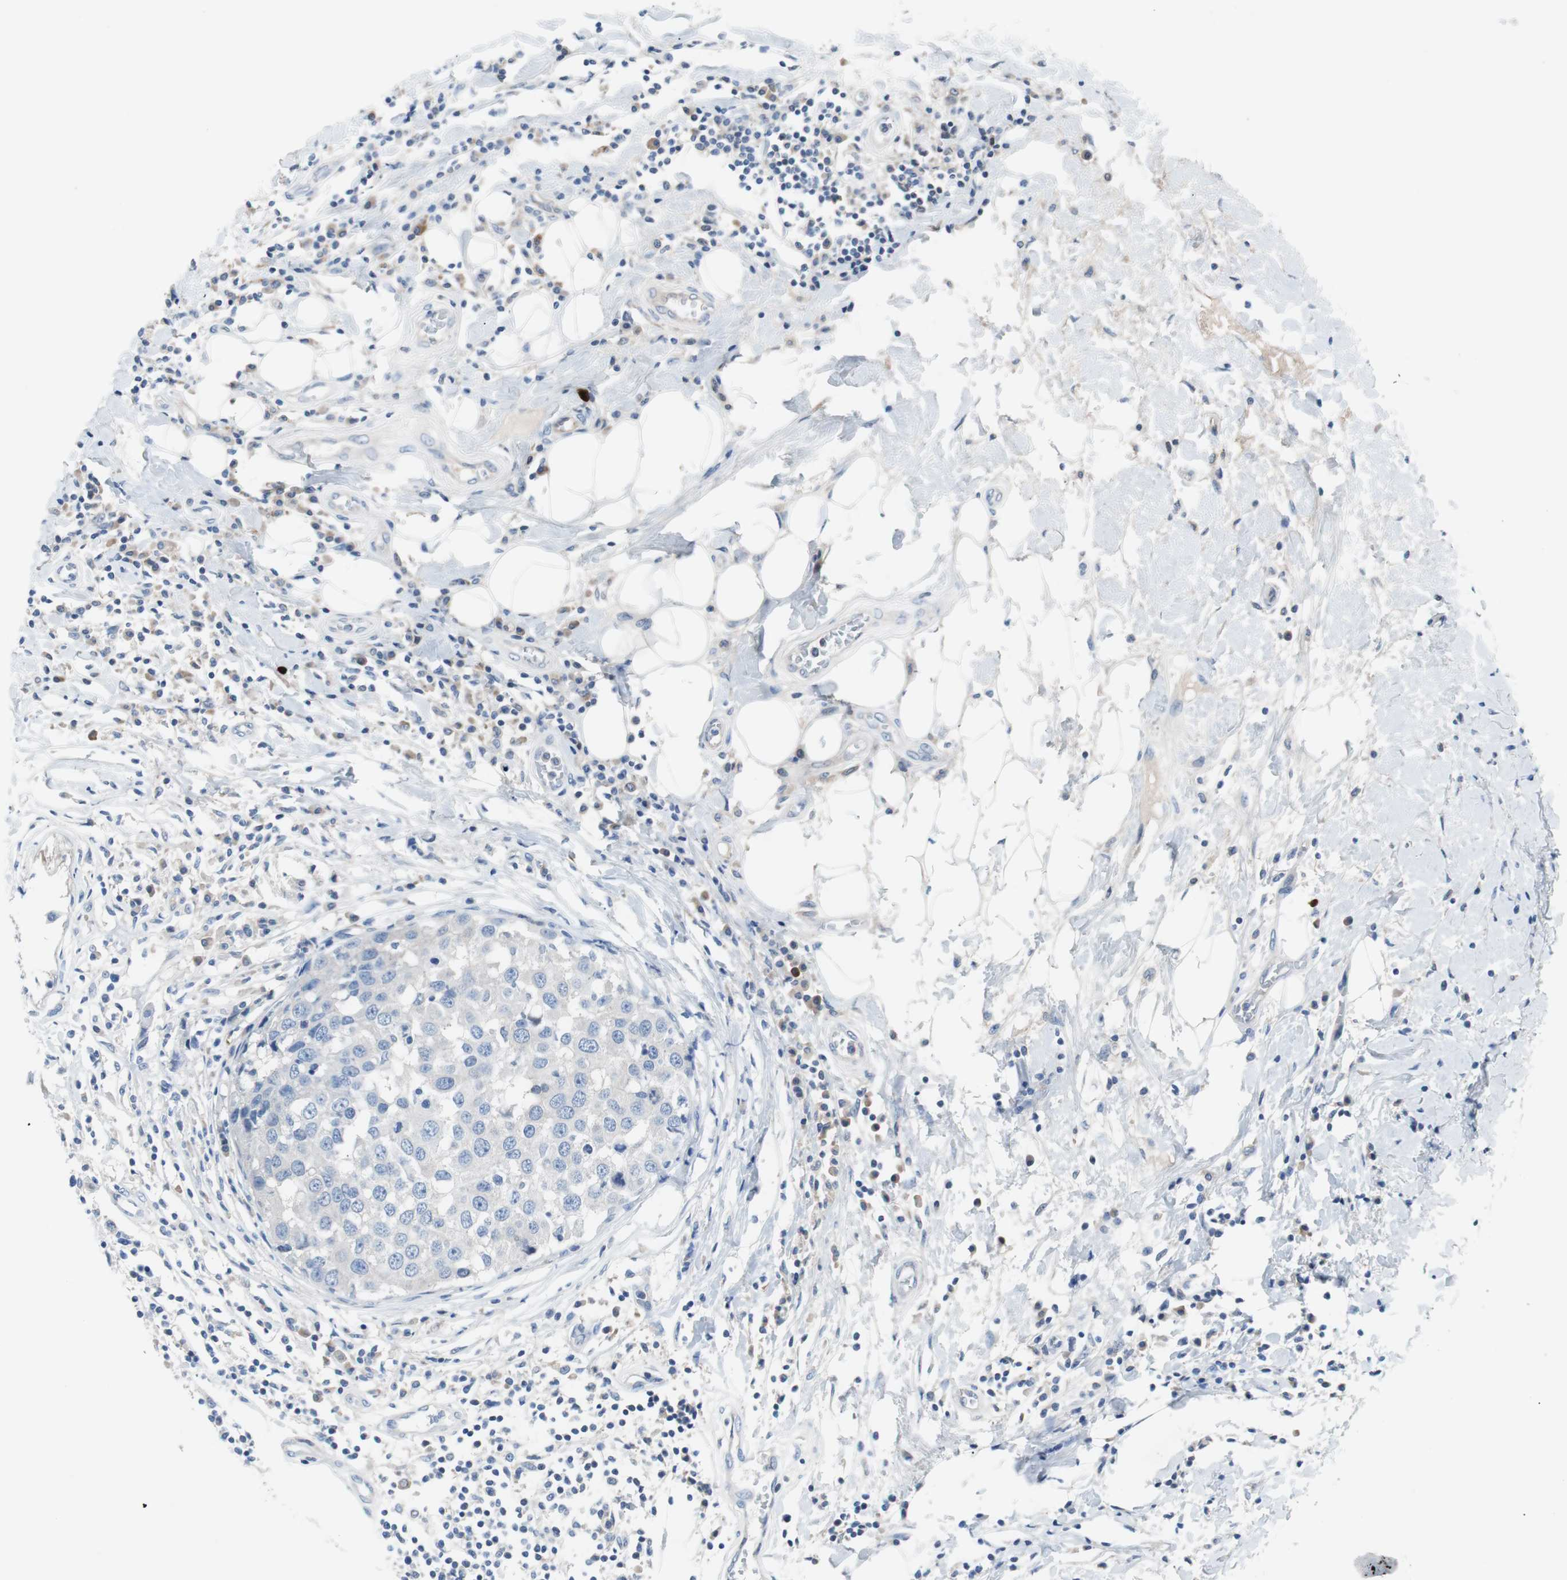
{"staining": {"intensity": "negative", "quantity": "none", "location": "none"}, "tissue": "breast cancer", "cell_type": "Tumor cells", "image_type": "cancer", "snomed": [{"axis": "morphology", "description": "Duct carcinoma"}, {"axis": "topography", "description": "Breast"}], "caption": "Protein analysis of intraductal carcinoma (breast) demonstrates no significant staining in tumor cells.", "gene": "EEF2K", "patient": {"sex": "female", "age": 27}}